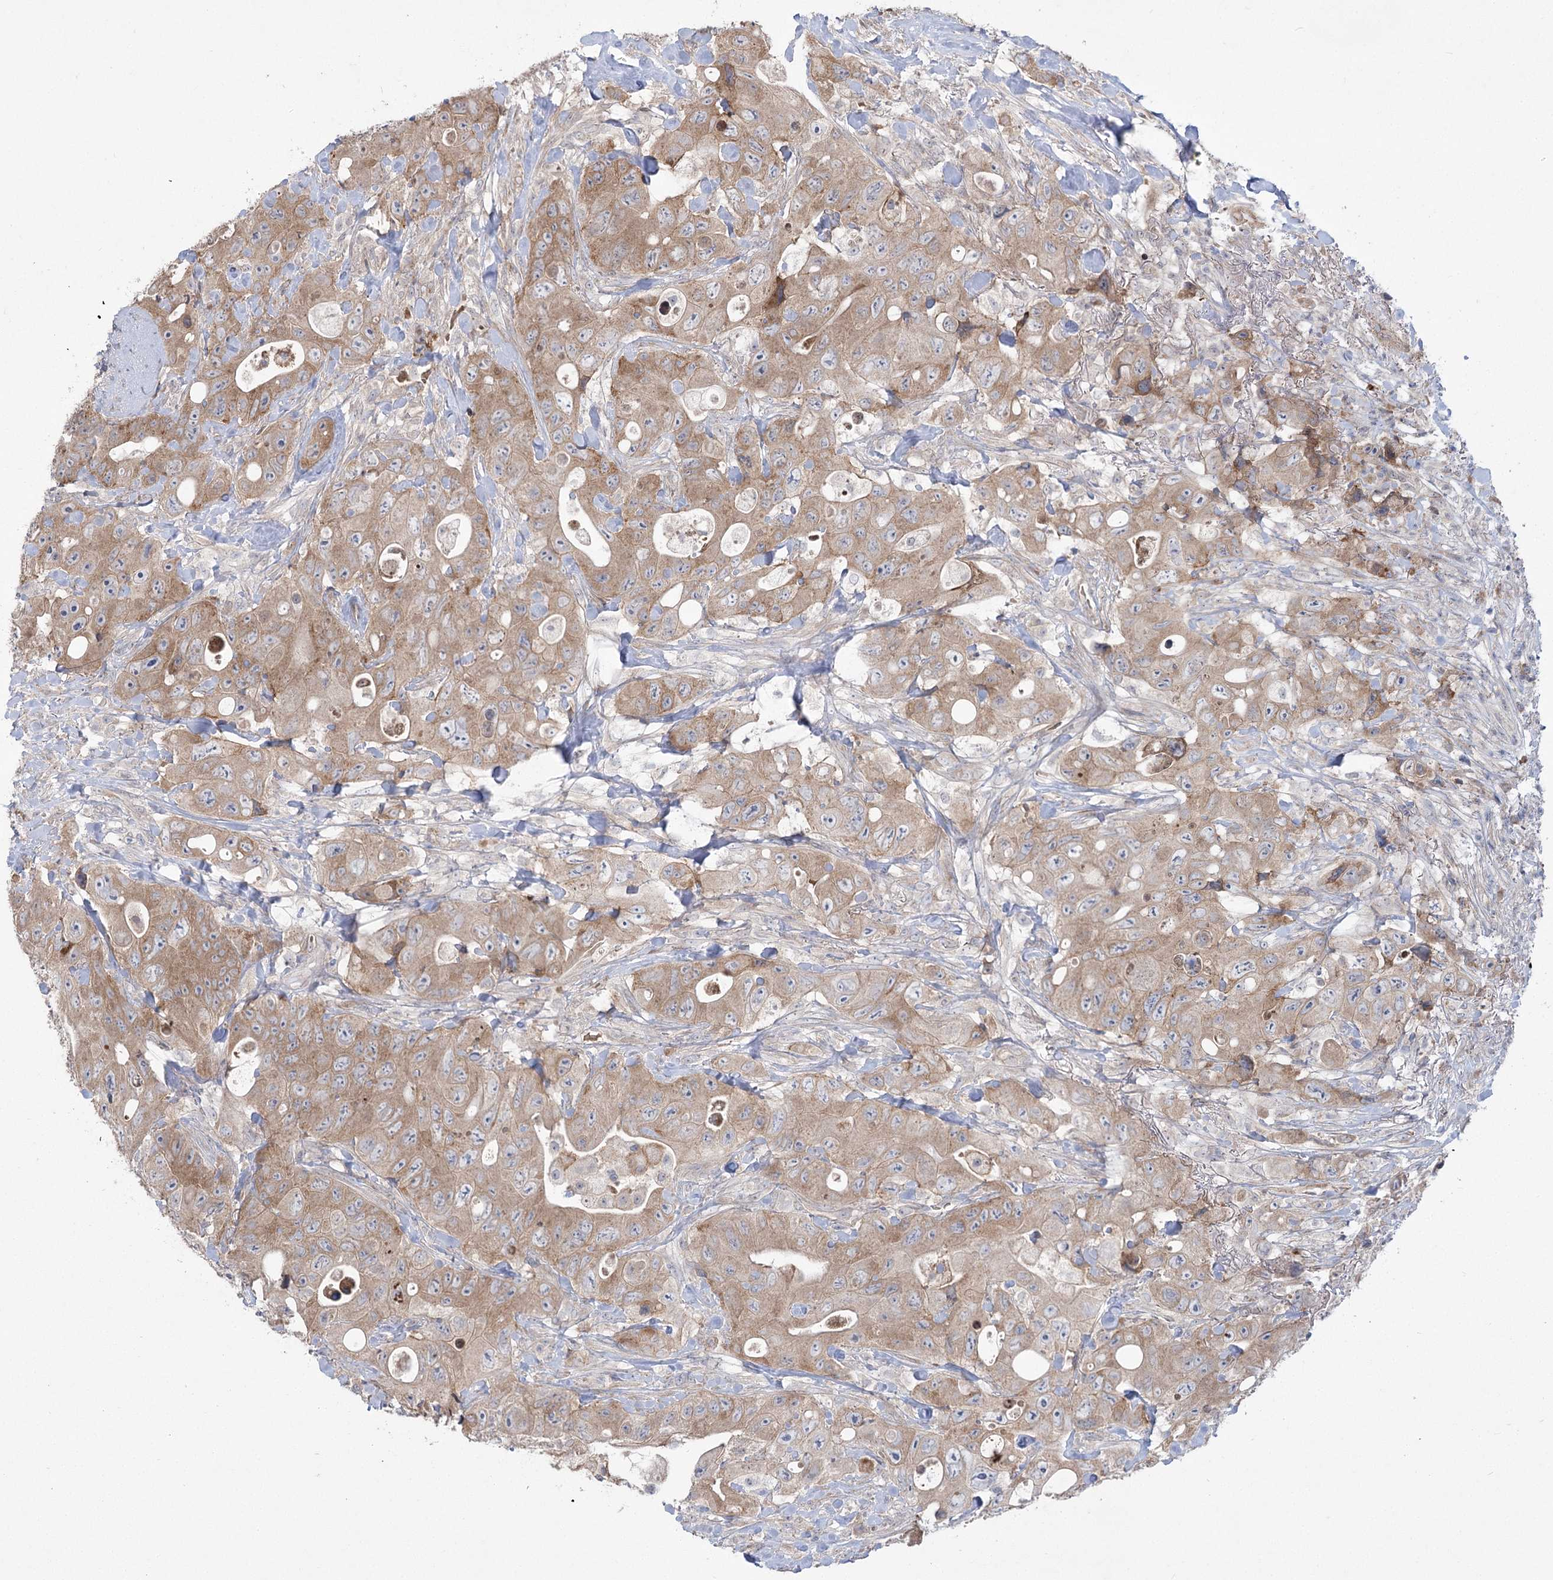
{"staining": {"intensity": "moderate", "quantity": ">75%", "location": "cytoplasmic/membranous"}, "tissue": "colorectal cancer", "cell_type": "Tumor cells", "image_type": "cancer", "snomed": [{"axis": "morphology", "description": "Adenocarcinoma, NOS"}, {"axis": "topography", "description": "Colon"}], "caption": "Colorectal cancer (adenocarcinoma) stained with a brown dye reveals moderate cytoplasmic/membranous positive positivity in approximately >75% of tumor cells.", "gene": "PLEKHA5", "patient": {"sex": "female", "age": 46}}